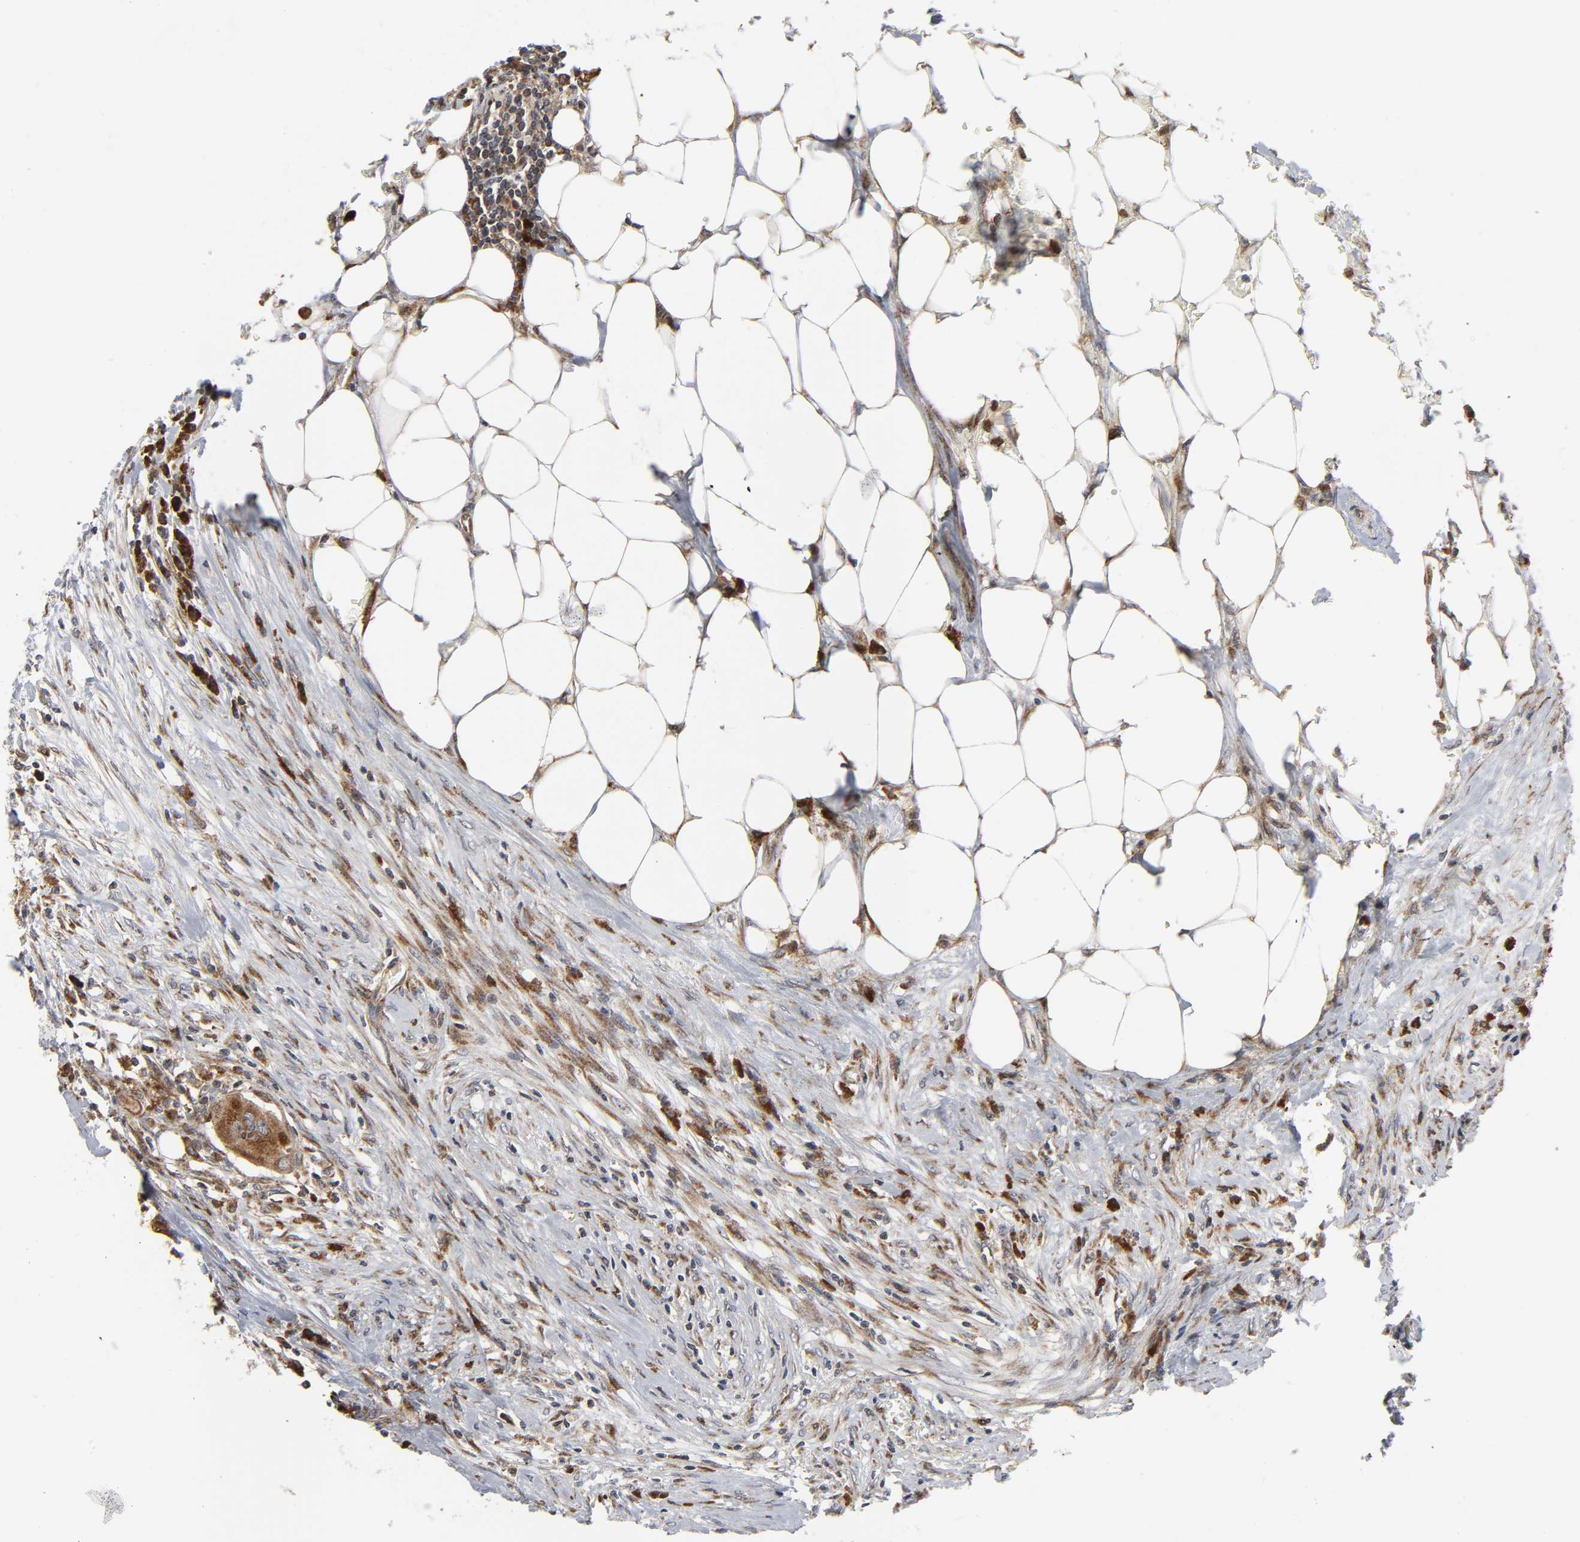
{"staining": {"intensity": "moderate", "quantity": ">75%", "location": "cytoplasmic/membranous"}, "tissue": "colorectal cancer", "cell_type": "Tumor cells", "image_type": "cancer", "snomed": [{"axis": "morphology", "description": "Adenocarcinoma, NOS"}, {"axis": "topography", "description": "Colon"}], "caption": "Immunohistochemical staining of human colorectal cancer exhibits moderate cytoplasmic/membranous protein positivity in about >75% of tumor cells.", "gene": "BAX", "patient": {"sex": "male", "age": 71}}